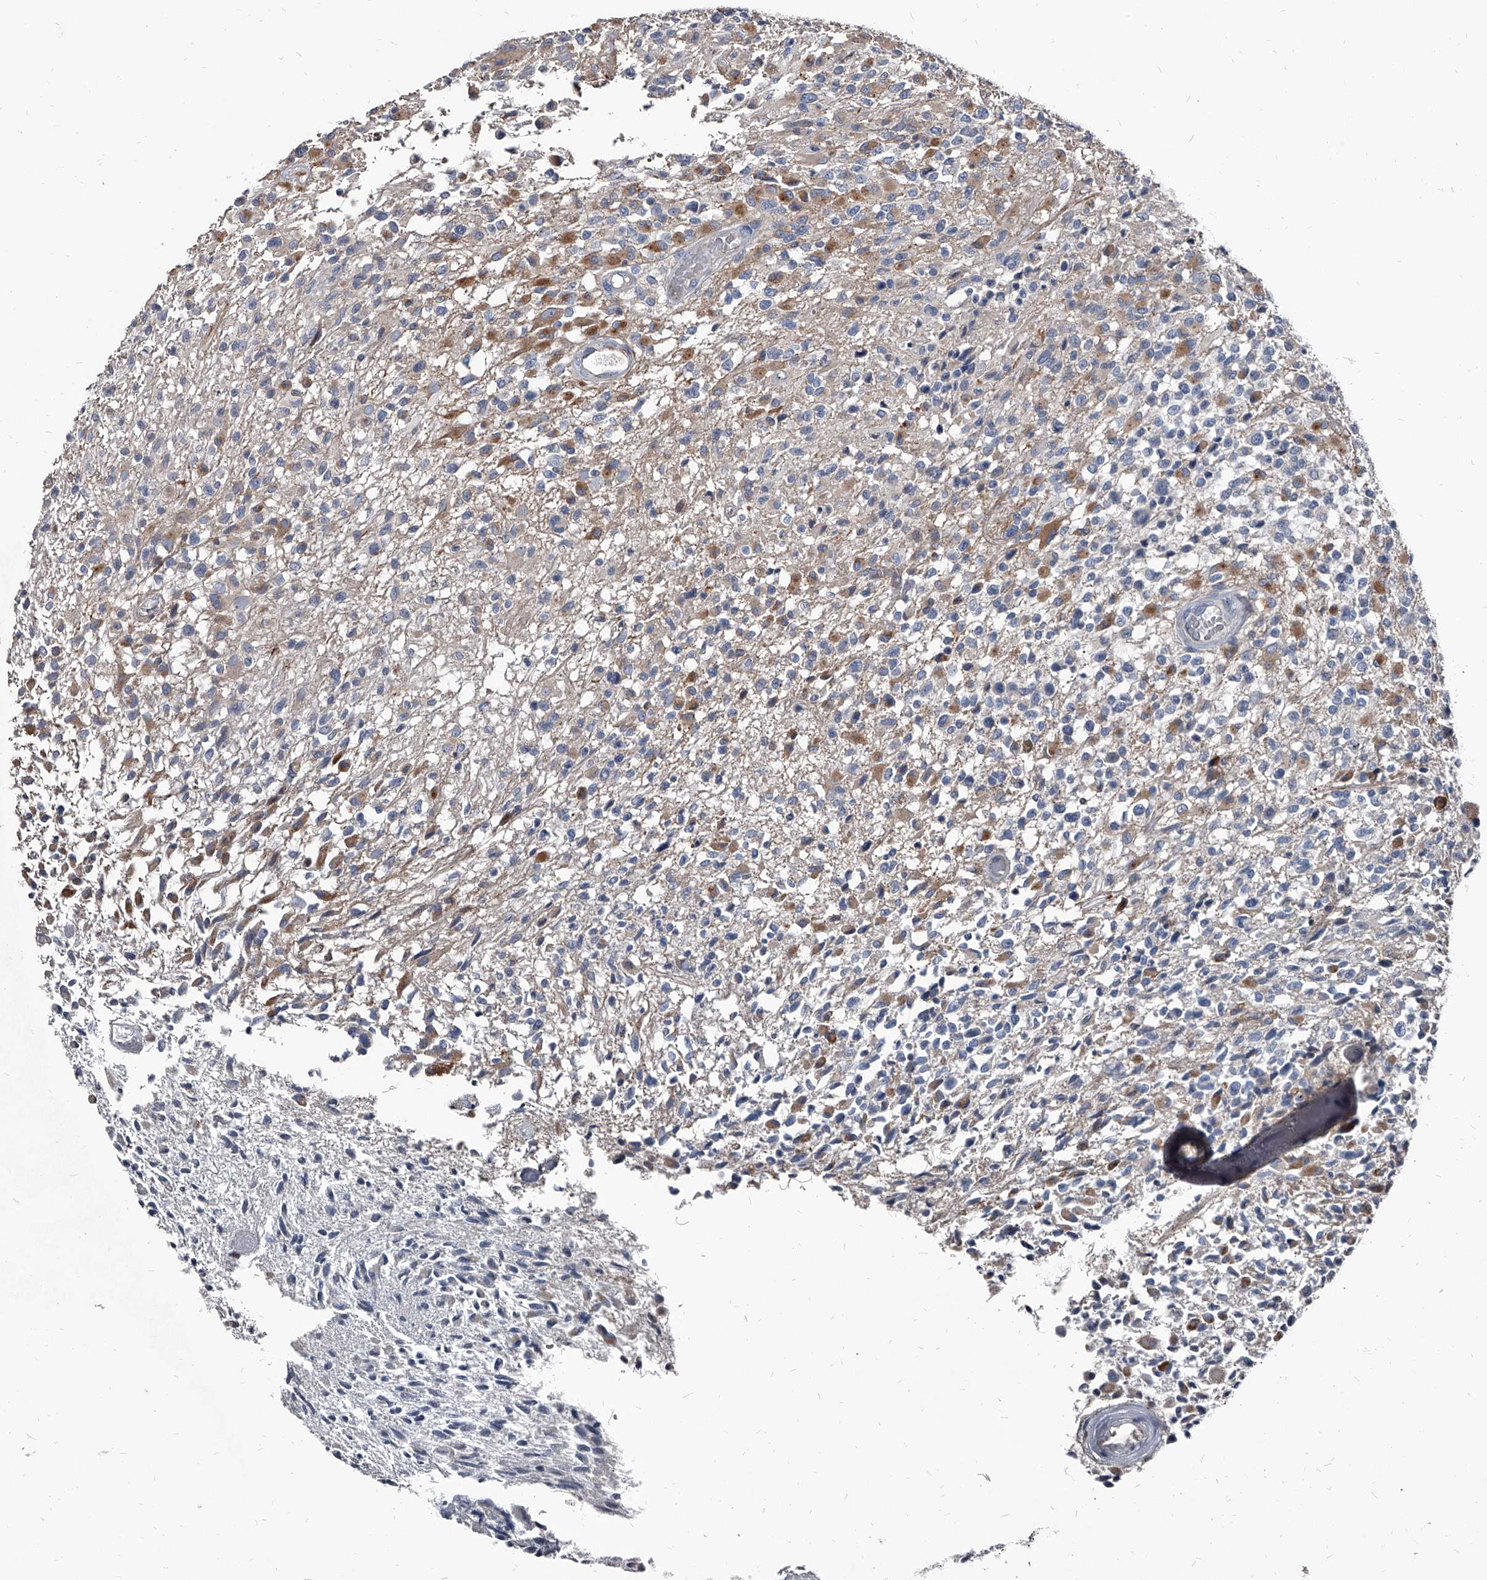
{"staining": {"intensity": "moderate", "quantity": "<25%", "location": "cytoplasmic/membranous"}, "tissue": "glioma", "cell_type": "Tumor cells", "image_type": "cancer", "snomed": [{"axis": "morphology", "description": "Glioma, malignant, High grade"}, {"axis": "morphology", "description": "Glioblastoma, NOS"}, {"axis": "topography", "description": "Brain"}], "caption": "High-power microscopy captured an IHC micrograph of glioma, revealing moderate cytoplasmic/membranous staining in approximately <25% of tumor cells. Ihc stains the protein in brown and the nuclei are stained blue.", "gene": "PGLYRP3", "patient": {"sex": "male", "age": 60}}